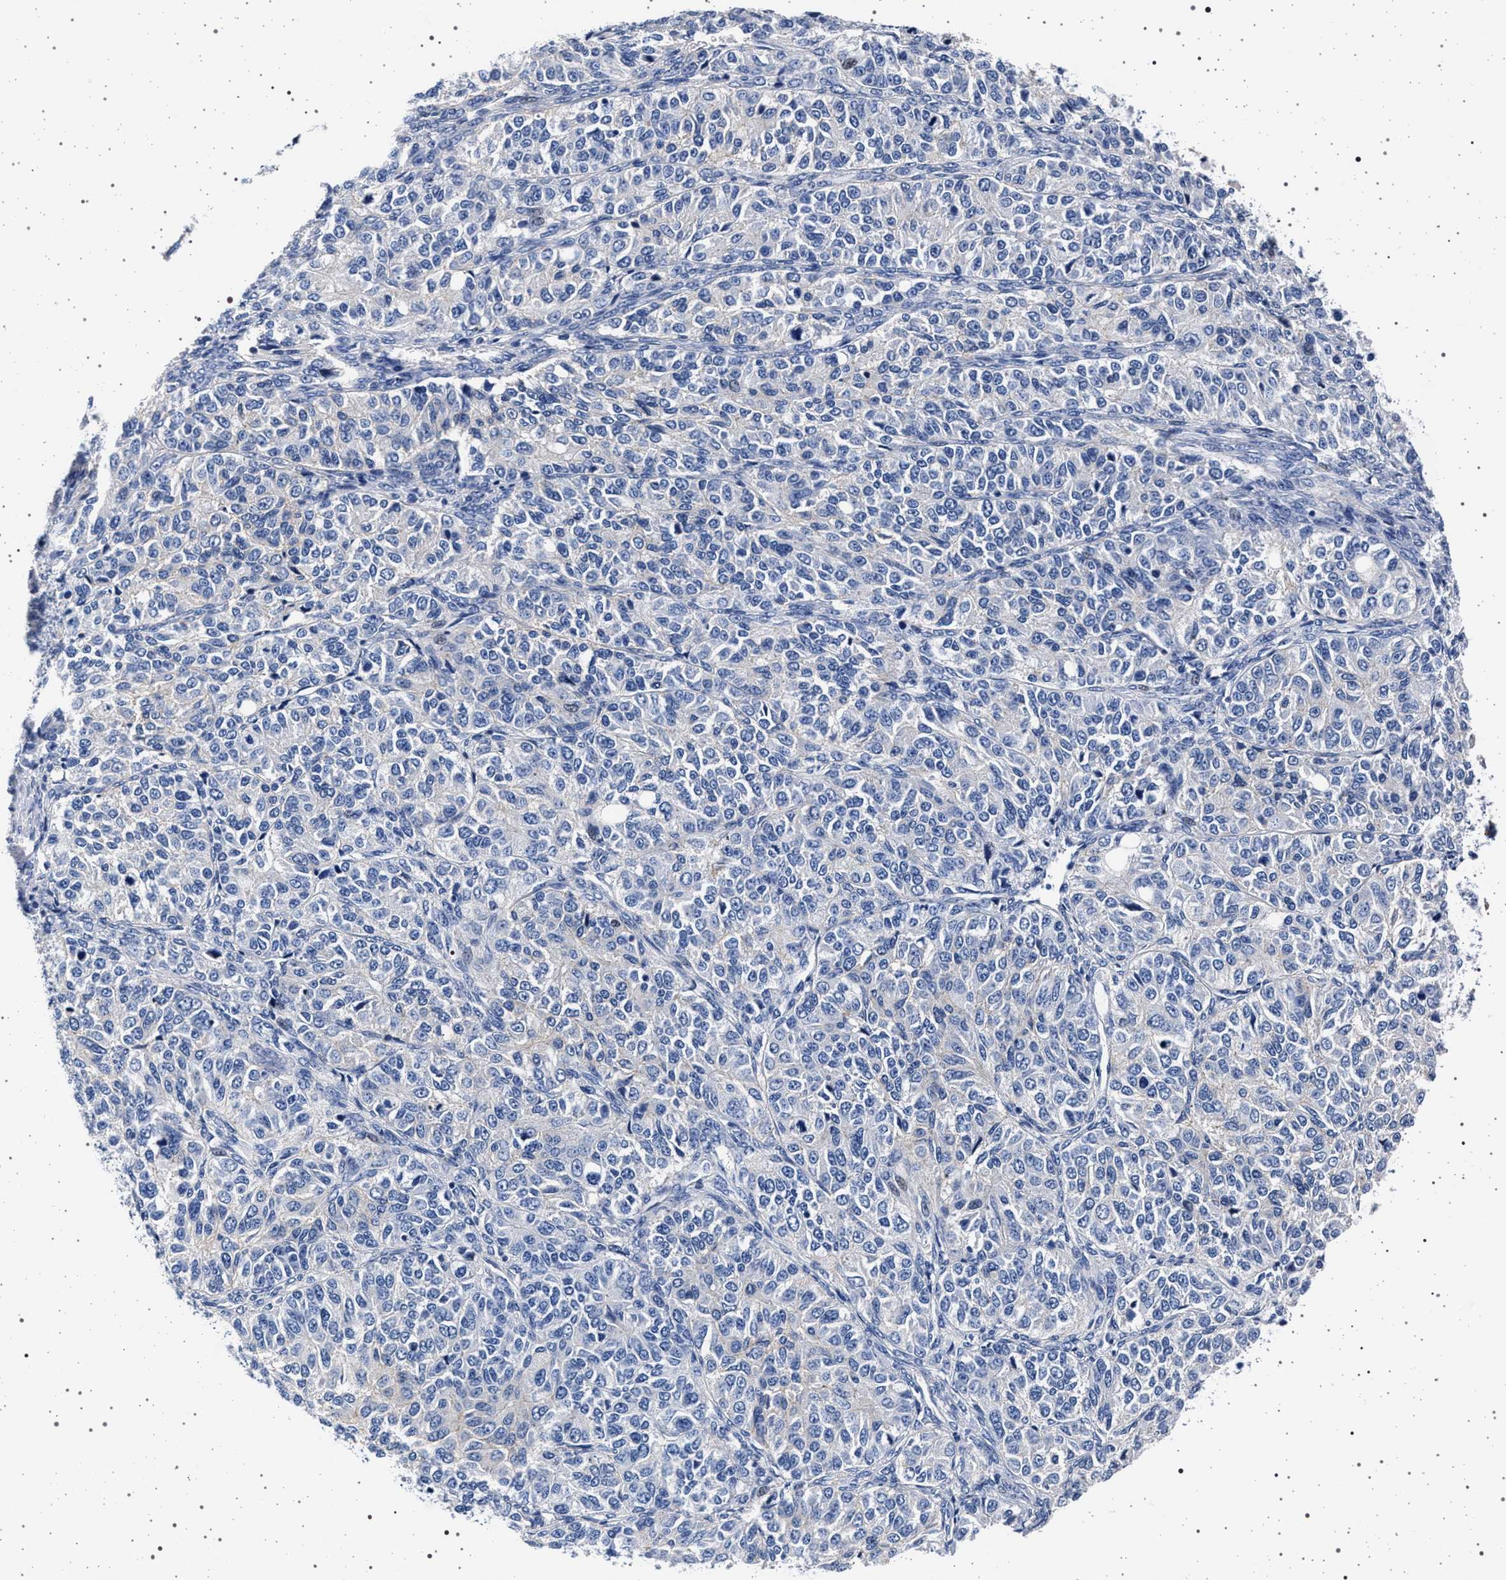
{"staining": {"intensity": "negative", "quantity": "none", "location": "none"}, "tissue": "ovarian cancer", "cell_type": "Tumor cells", "image_type": "cancer", "snomed": [{"axis": "morphology", "description": "Carcinoma, endometroid"}, {"axis": "topography", "description": "Ovary"}], "caption": "Tumor cells show no significant protein positivity in ovarian cancer (endometroid carcinoma).", "gene": "SLC9A1", "patient": {"sex": "female", "age": 51}}